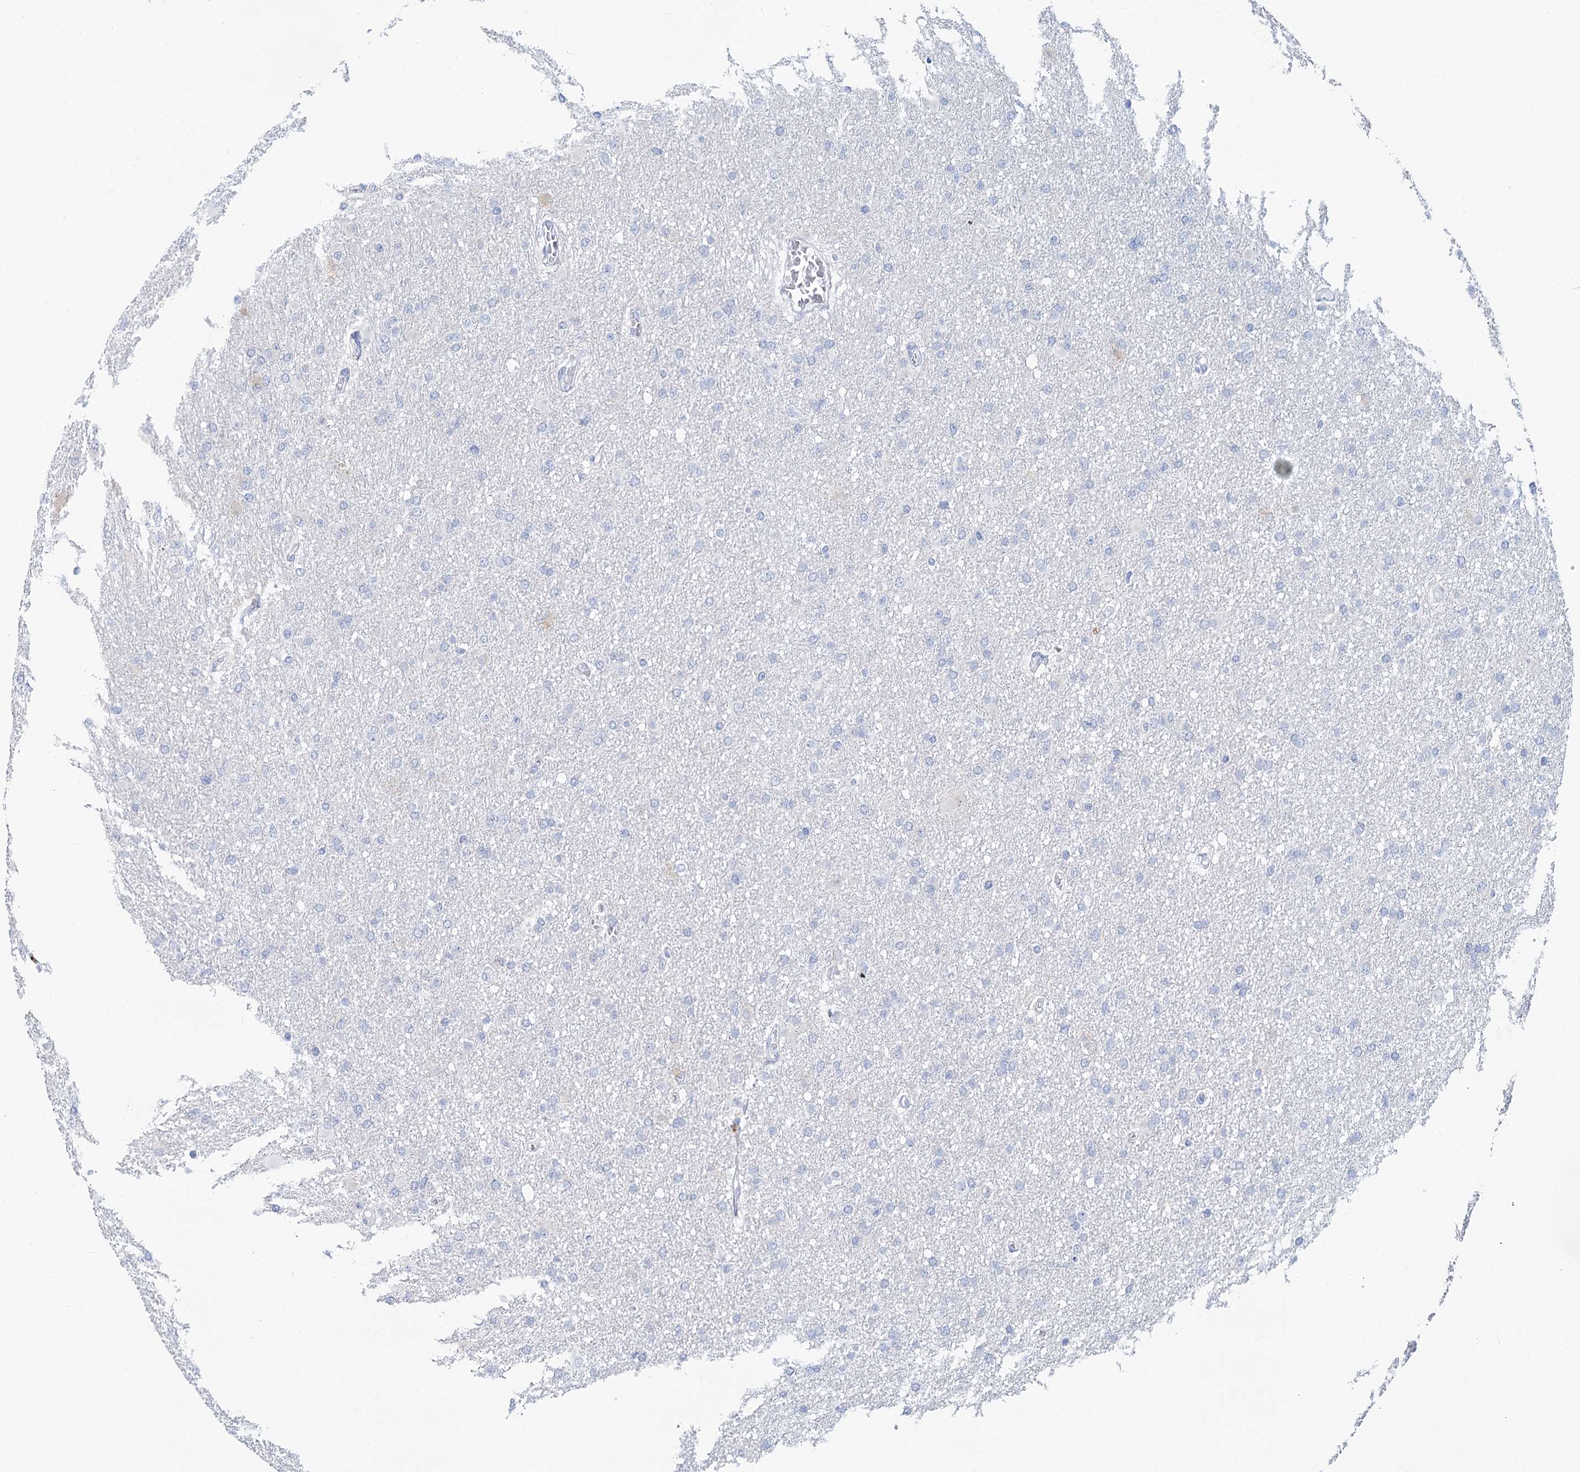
{"staining": {"intensity": "negative", "quantity": "none", "location": "none"}, "tissue": "glioma", "cell_type": "Tumor cells", "image_type": "cancer", "snomed": [{"axis": "morphology", "description": "Glioma, malignant, High grade"}, {"axis": "topography", "description": "Cerebral cortex"}], "caption": "The micrograph reveals no significant staining in tumor cells of high-grade glioma (malignant).", "gene": "METTL7B", "patient": {"sex": "female", "age": 36}}